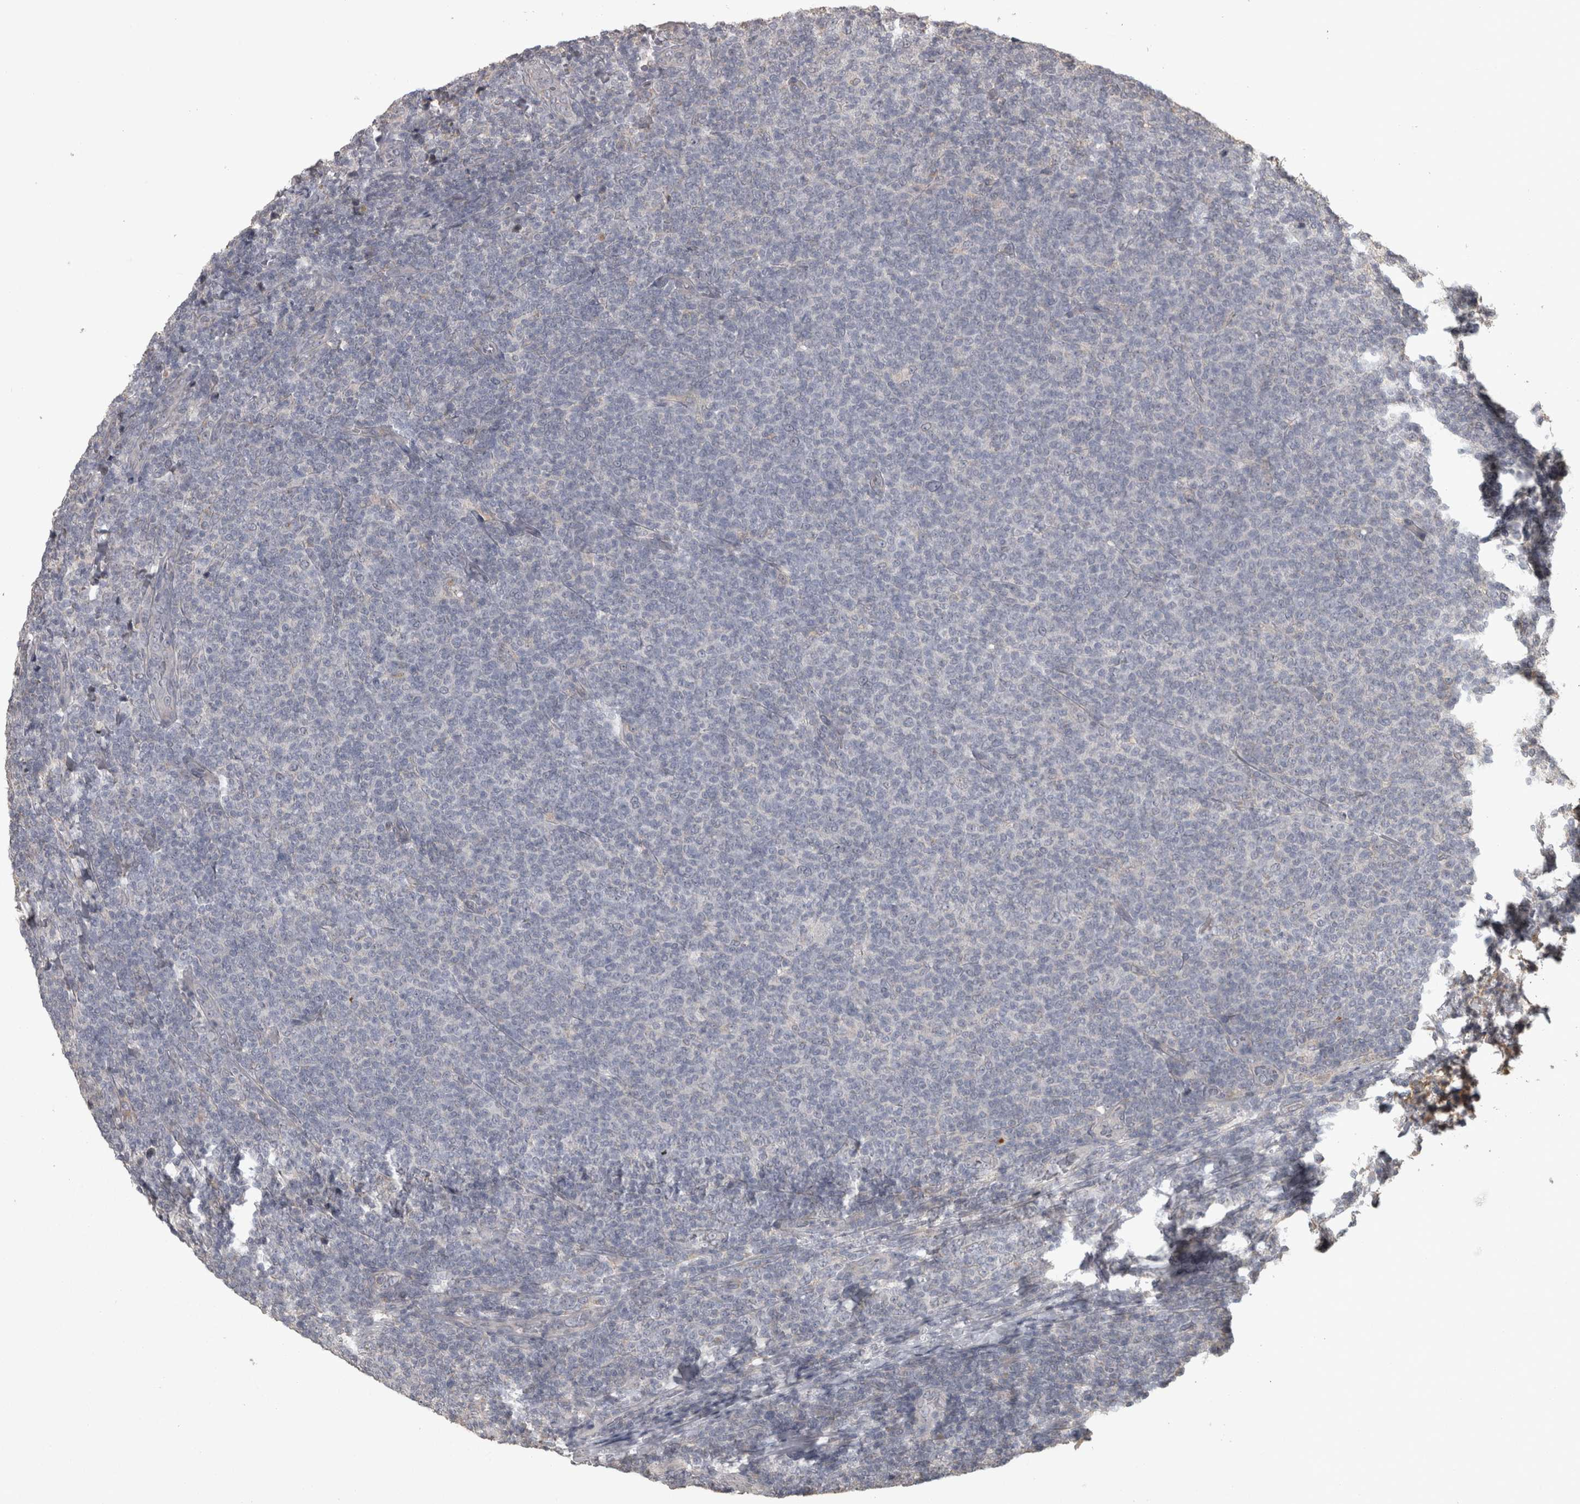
{"staining": {"intensity": "negative", "quantity": "none", "location": "none"}, "tissue": "lymphoma", "cell_type": "Tumor cells", "image_type": "cancer", "snomed": [{"axis": "morphology", "description": "Malignant lymphoma, non-Hodgkin's type, Low grade"}, {"axis": "topography", "description": "Lymph node"}], "caption": "Human malignant lymphoma, non-Hodgkin's type (low-grade) stained for a protein using immunohistochemistry (IHC) reveals no positivity in tumor cells.", "gene": "RAB29", "patient": {"sex": "male", "age": 66}}